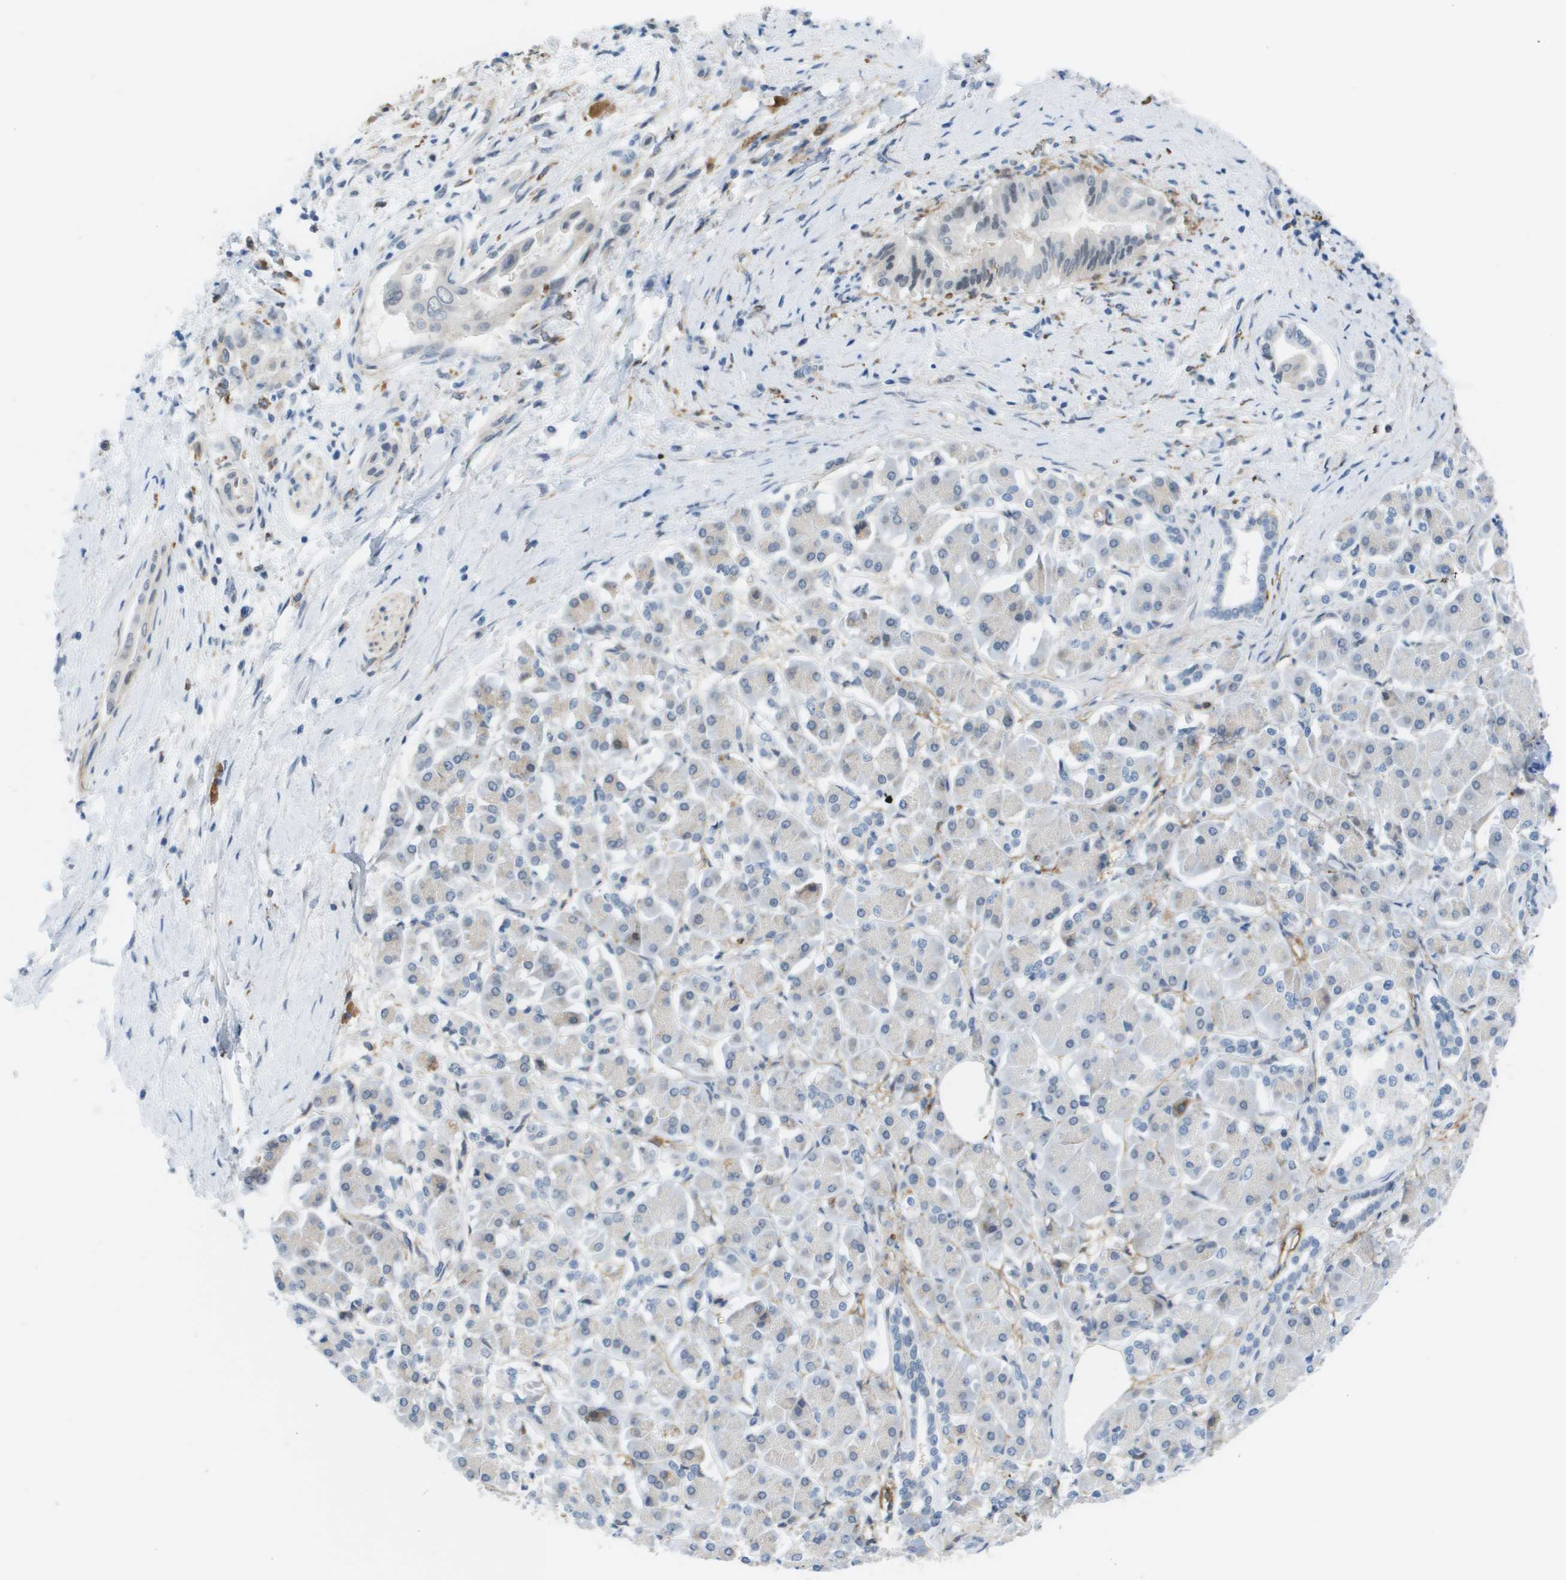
{"staining": {"intensity": "negative", "quantity": "none", "location": "none"}, "tissue": "pancreatic cancer", "cell_type": "Tumor cells", "image_type": "cancer", "snomed": [{"axis": "morphology", "description": "Adenocarcinoma, NOS"}, {"axis": "topography", "description": "Pancreas"}], "caption": "Photomicrograph shows no protein positivity in tumor cells of pancreatic adenocarcinoma tissue.", "gene": "ZBTB43", "patient": {"sex": "male", "age": 55}}